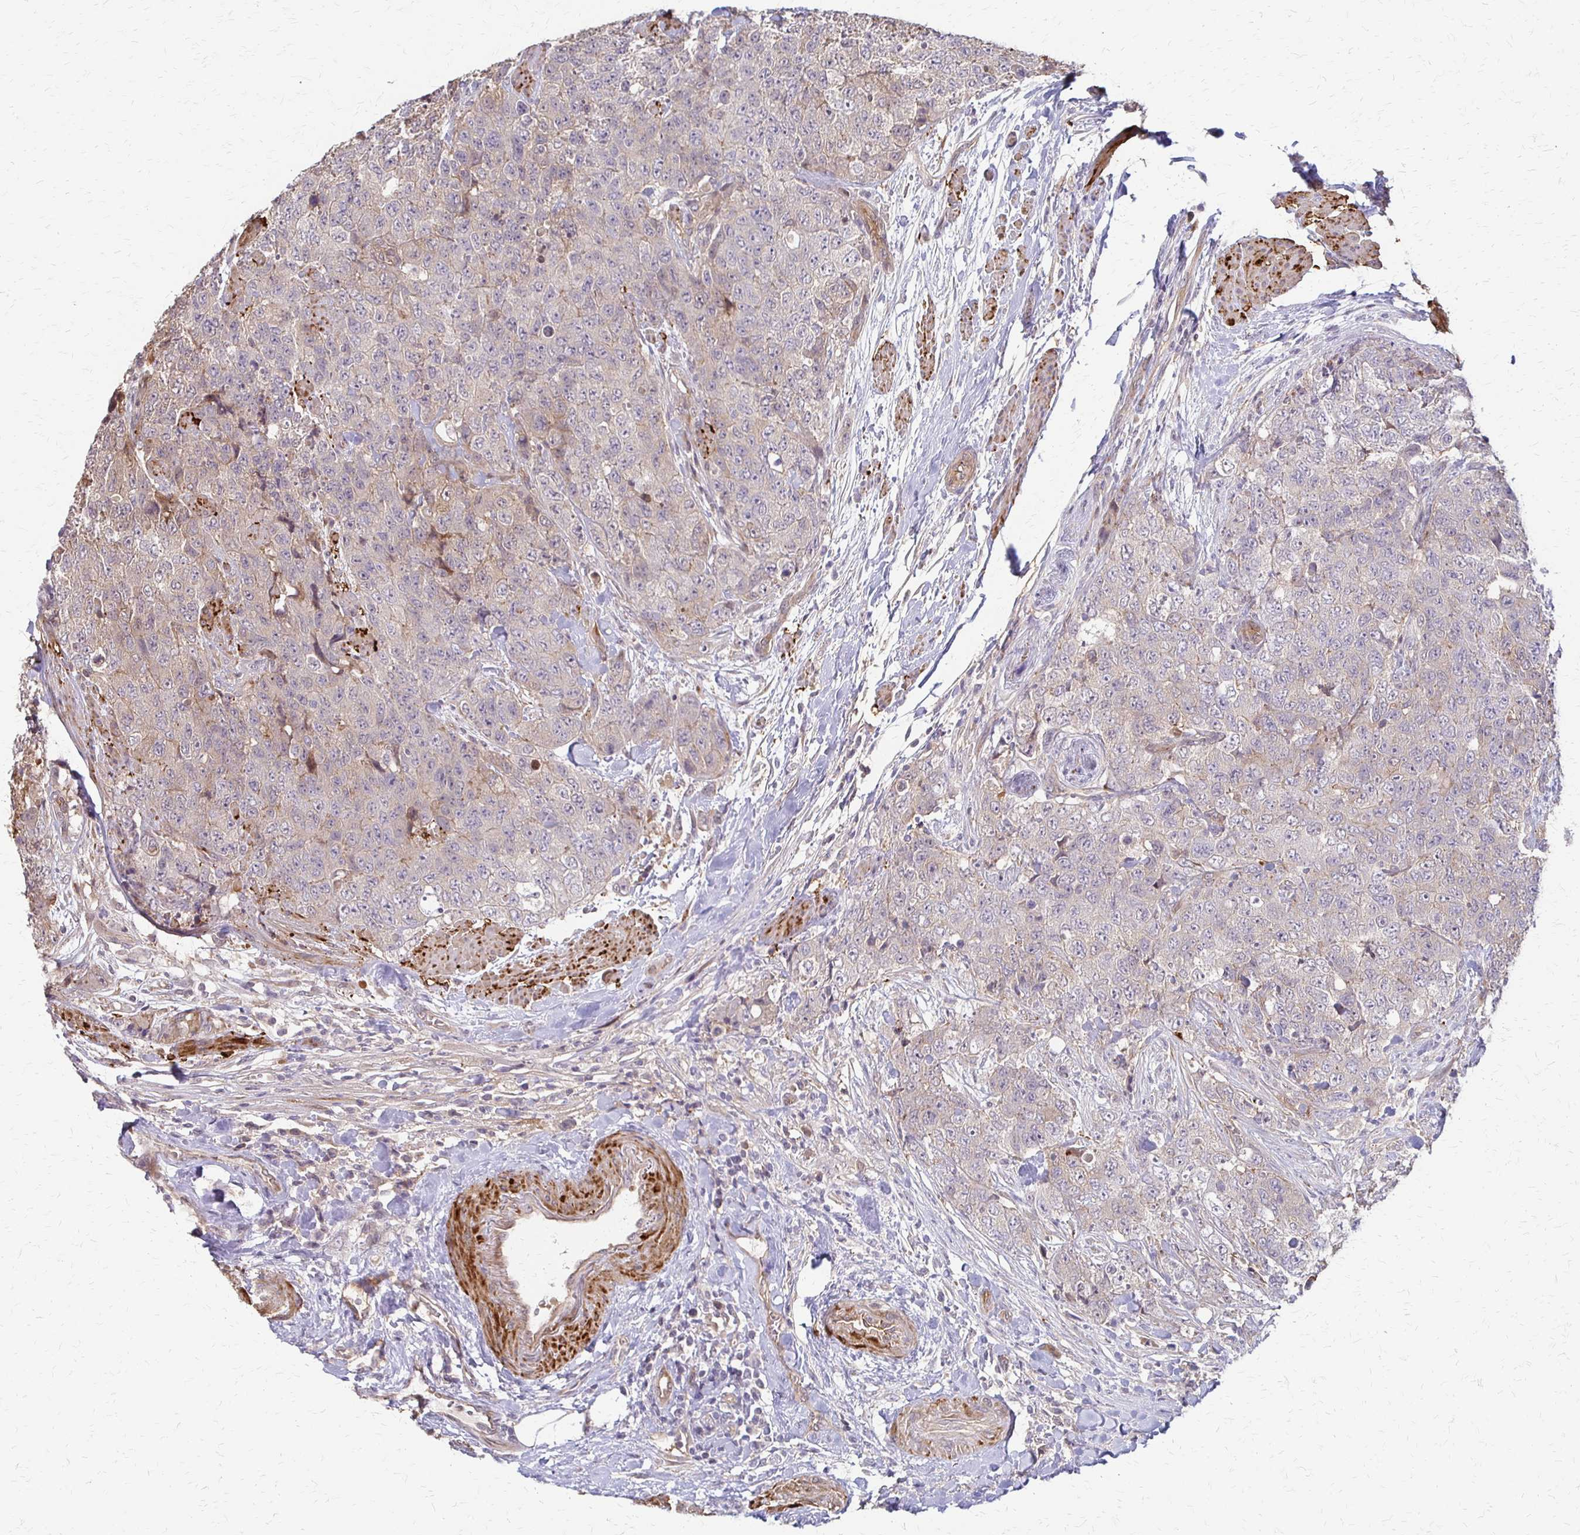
{"staining": {"intensity": "weak", "quantity": "<25%", "location": "cytoplasmic/membranous"}, "tissue": "urothelial cancer", "cell_type": "Tumor cells", "image_type": "cancer", "snomed": [{"axis": "morphology", "description": "Urothelial carcinoma, High grade"}, {"axis": "topography", "description": "Urinary bladder"}], "caption": "Immunohistochemistry (IHC) histopathology image of human urothelial carcinoma (high-grade) stained for a protein (brown), which exhibits no positivity in tumor cells. (Stains: DAB IHC with hematoxylin counter stain, Microscopy: brightfield microscopy at high magnification).", "gene": "CFL2", "patient": {"sex": "female", "age": 78}}